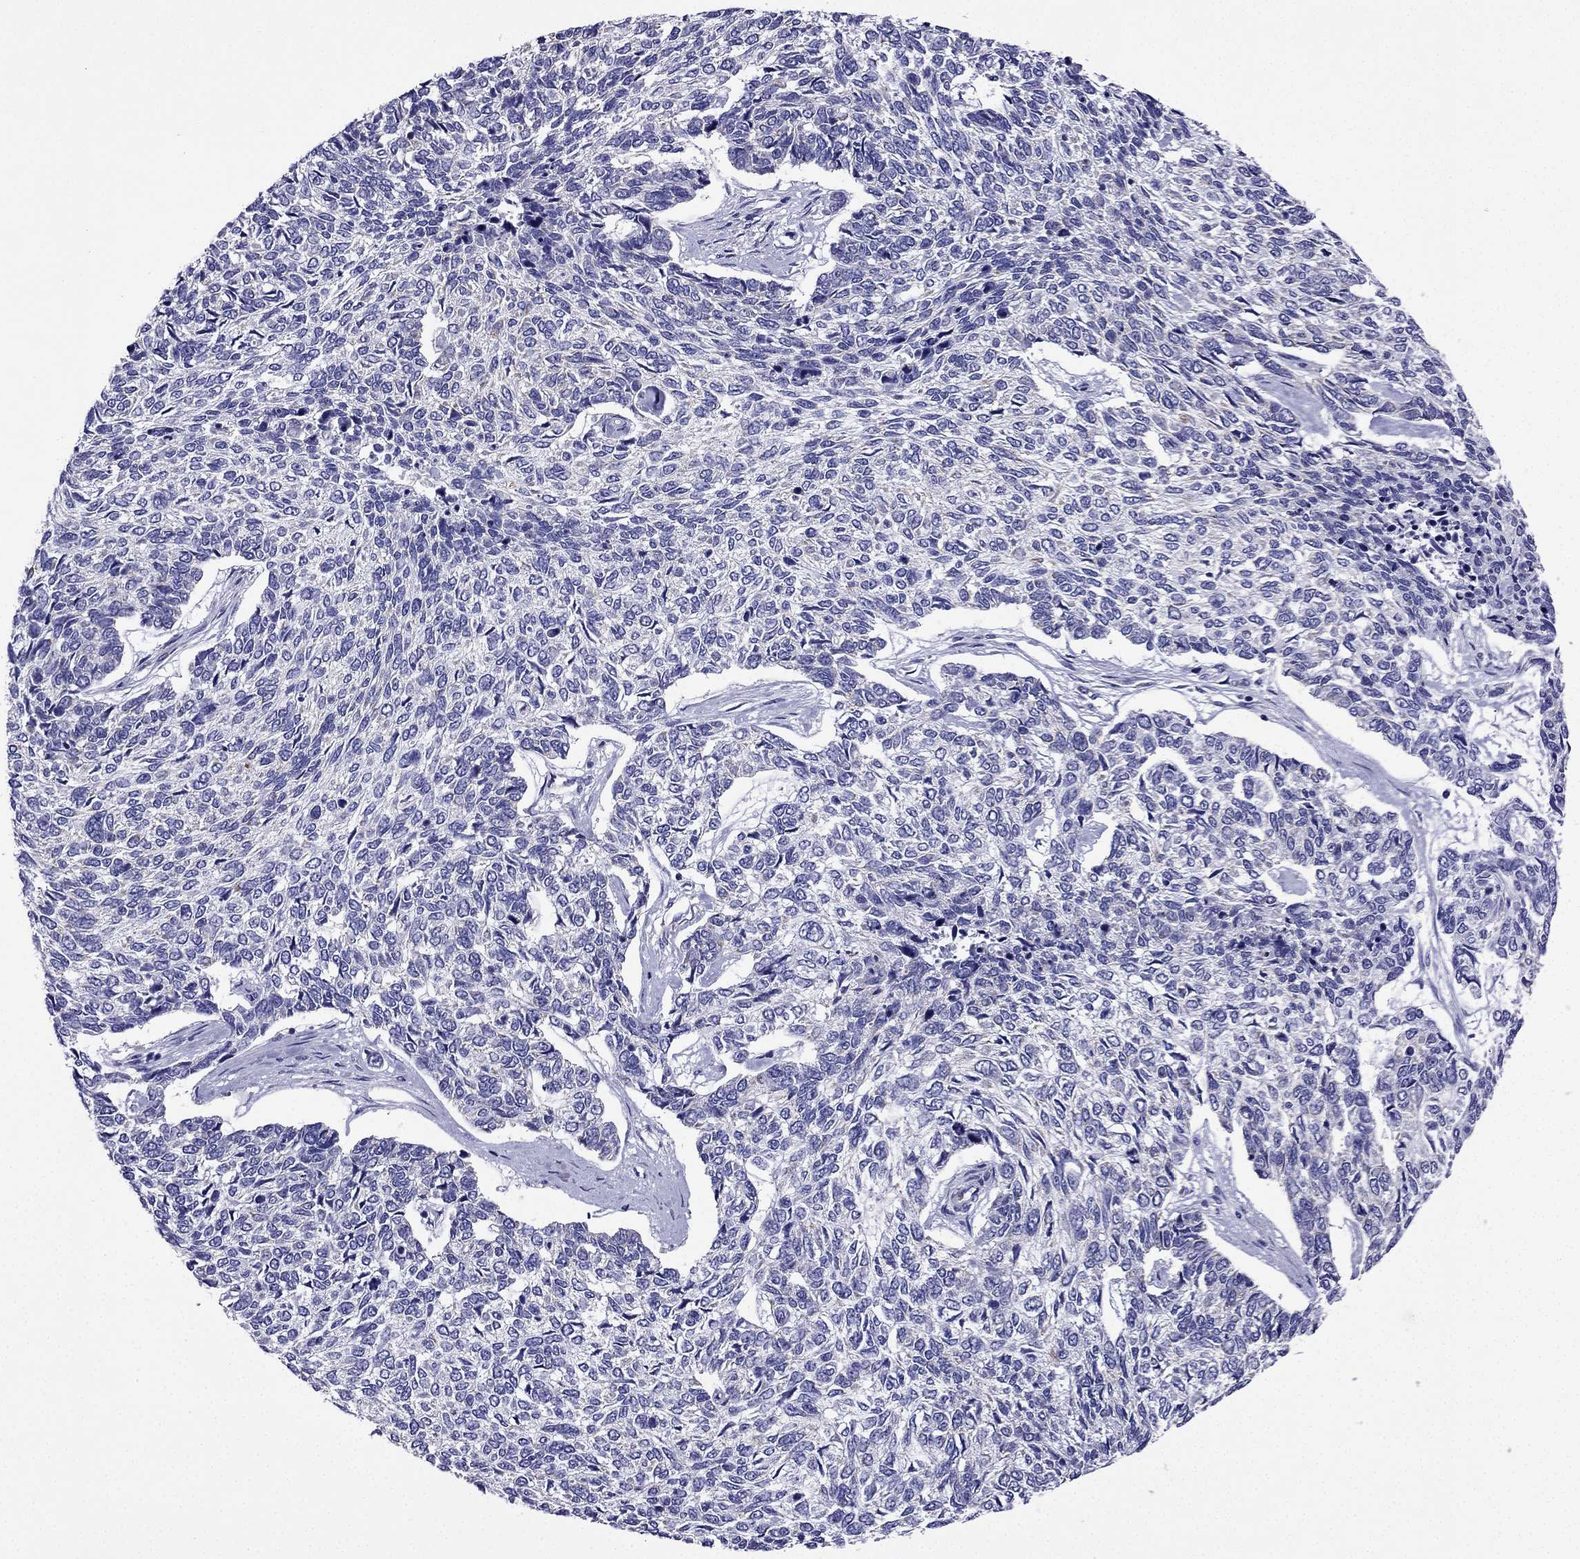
{"staining": {"intensity": "negative", "quantity": "none", "location": "none"}, "tissue": "skin cancer", "cell_type": "Tumor cells", "image_type": "cancer", "snomed": [{"axis": "morphology", "description": "Basal cell carcinoma"}, {"axis": "topography", "description": "Skin"}], "caption": "Tumor cells show no significant positivity in skin cancer (basal cell carcinoma).", "gene": "KIF5A", "patient": {"sex": "female", "age": 65}}